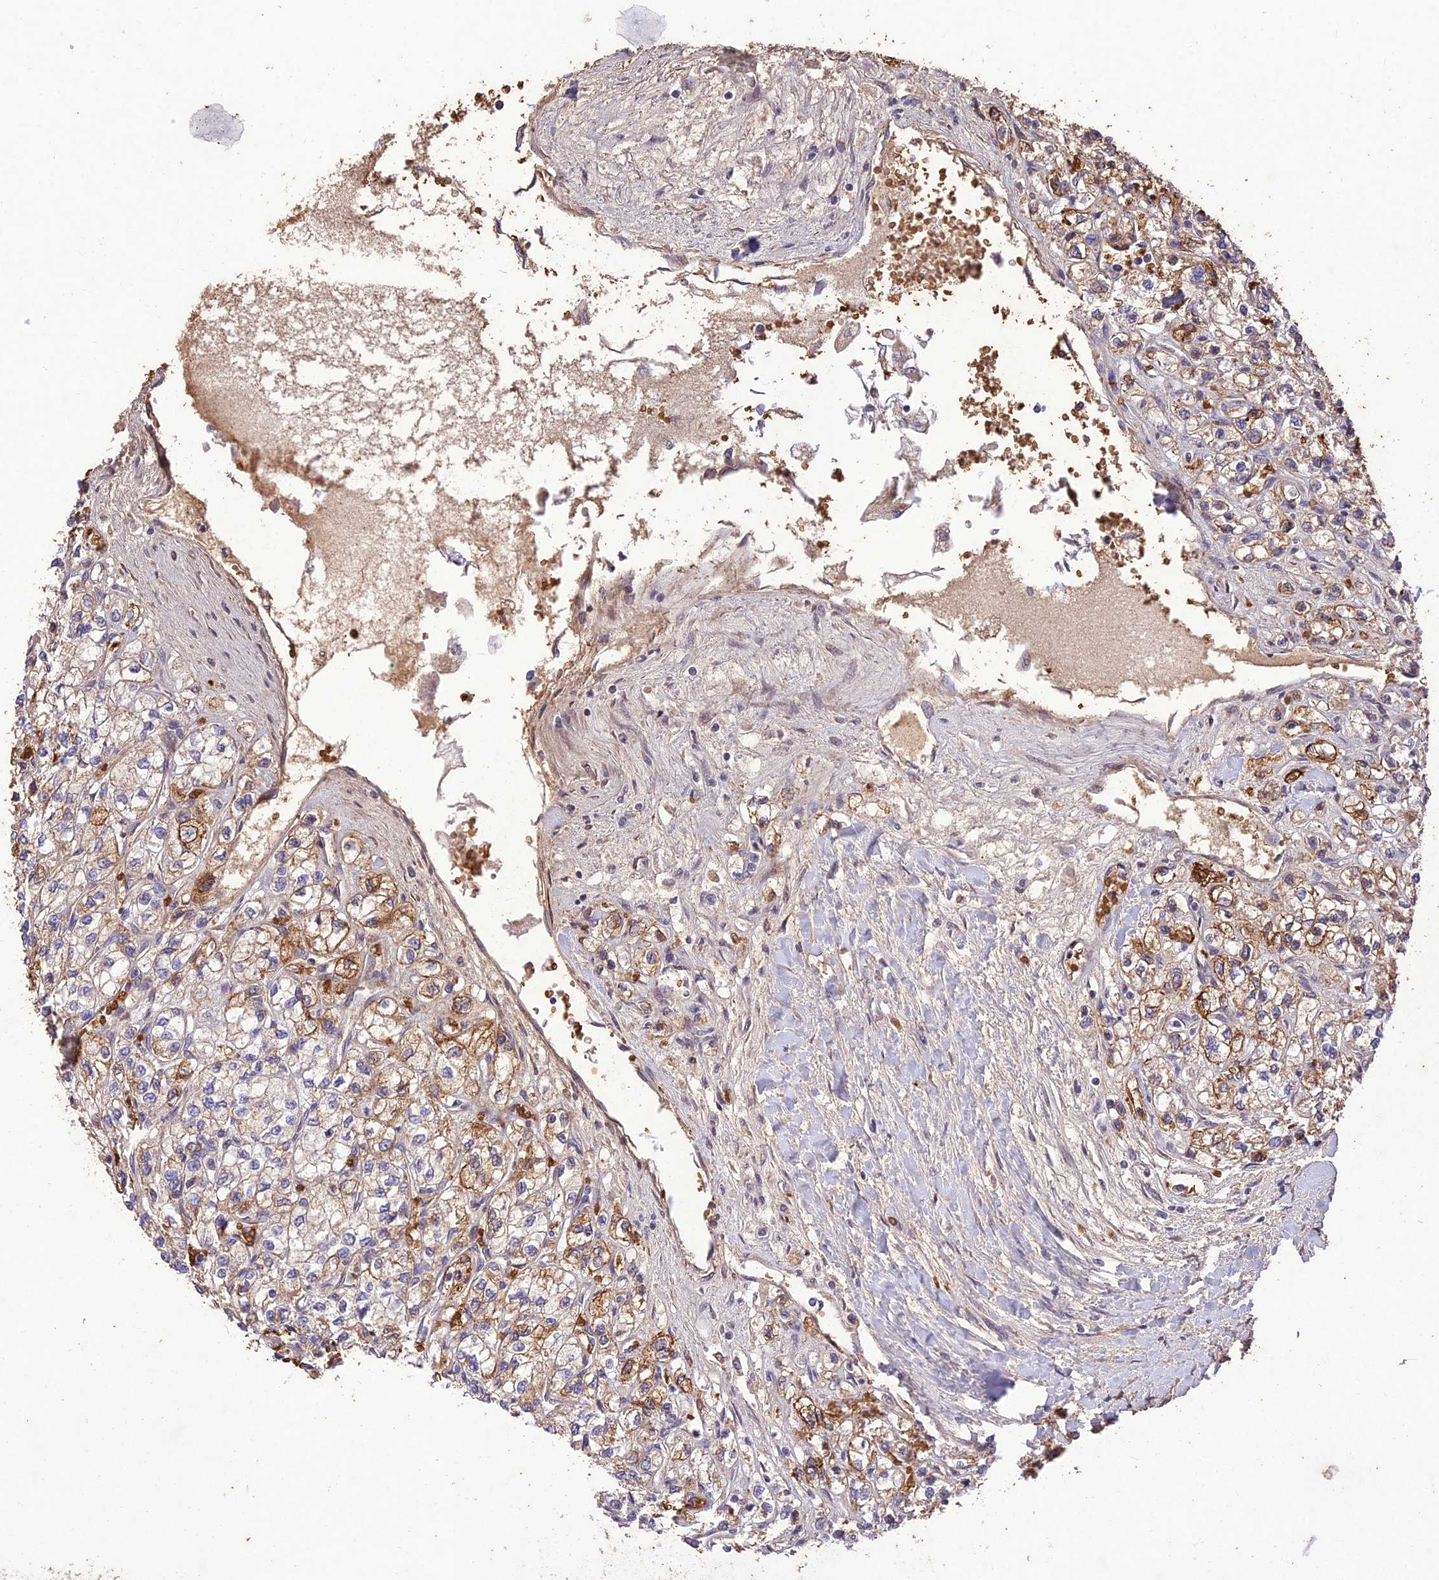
{"staining": {"intensity": "moderate", "quantity": "<25%", "location": "cytoplasmic/membranous"}, "tissue": "renal cancer", "cell_type": "Tumor cells", "image_type": "cancer", "snomed": [{"axis": "morphology", "description": "Adenocarcinoma, NOS"}, {"axis": "topography", "description": "Kidney"}], "caption": "Tumor cells display moderate cytoplasmic/membranous positivity in about <25% of cells in renal cancer (adenocarcinoma).", "gene": "PPP1R11", "patient": {"sex": "male", "age": 80}}